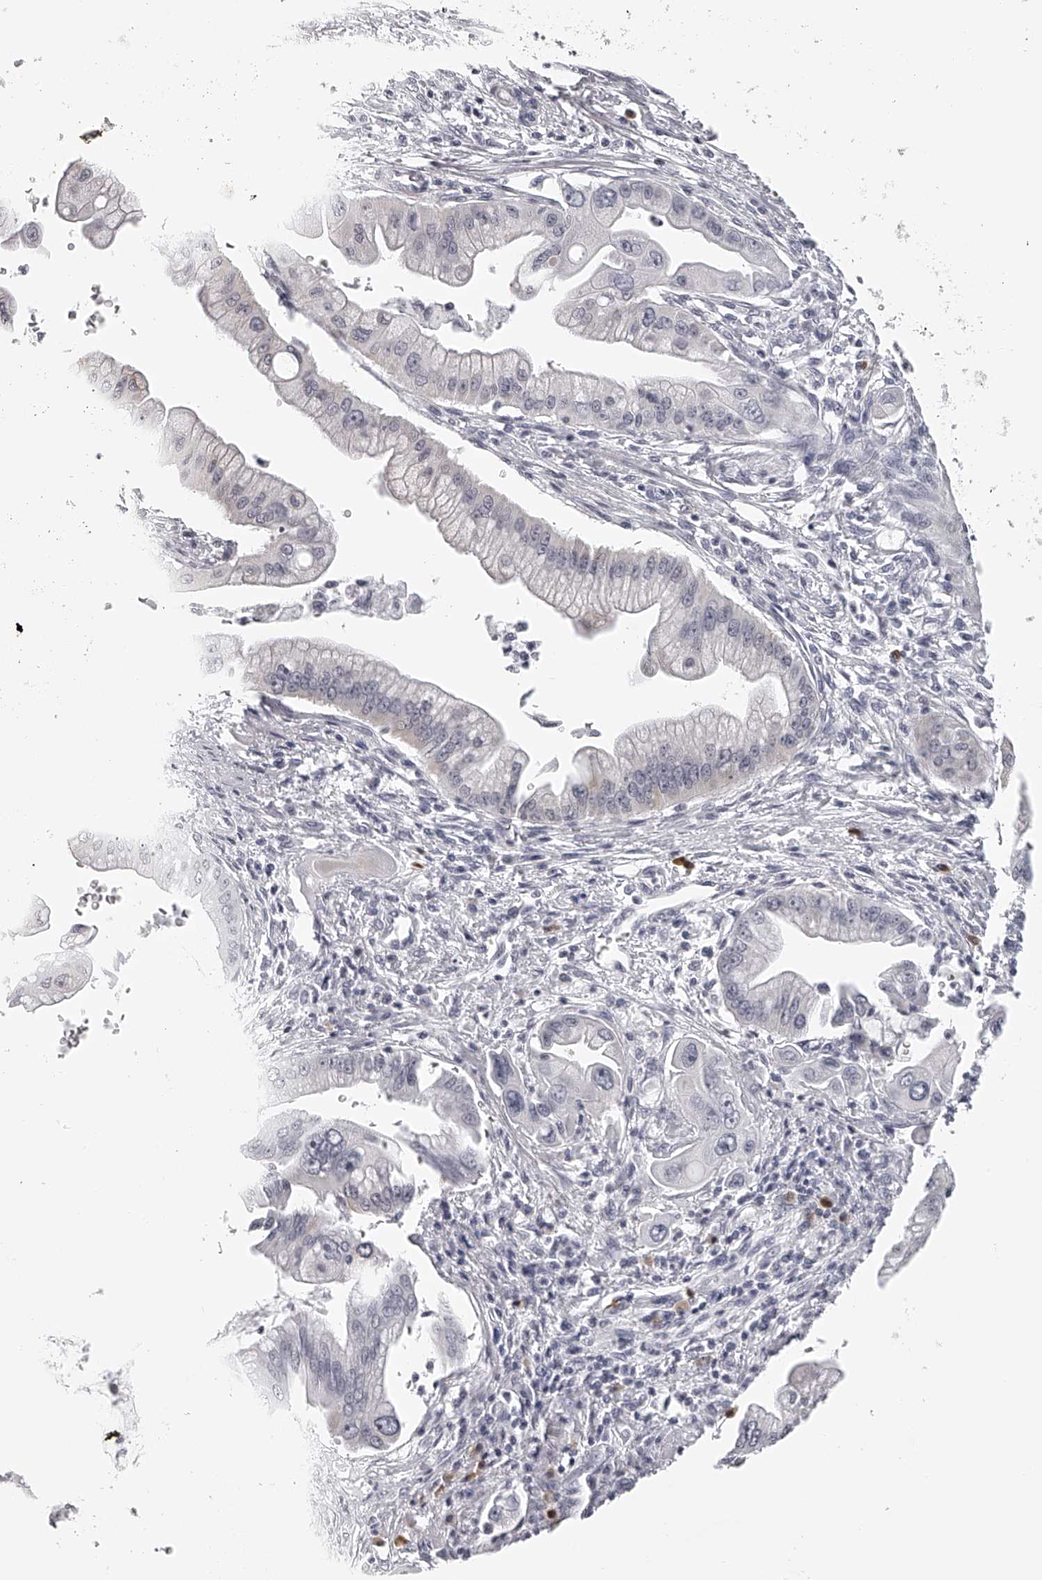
{"staining": {"intensity": "negative", "quantity": "none", "location": "none"}, "tissue": "pancreatic cancer", "cell_type": "Tumor cells", "image_type": "cancer", "snomed": [{"axis": "morphology", "description": "Adenocarcinoma, NOS"}, {"axis": "topography", "description": "Pancreas"}], "caption": "An IHC histopathology image of pancreatic cancer (adenocarcinoma) is shown. There is no staining in tumor cells of pancreatic cancer (adenocarcinoma). (DAB IHC visualized using brightfield microscopy, high magnification).", "gene": "SEC11C", "patient": {"sex": "male", "age": 59}}